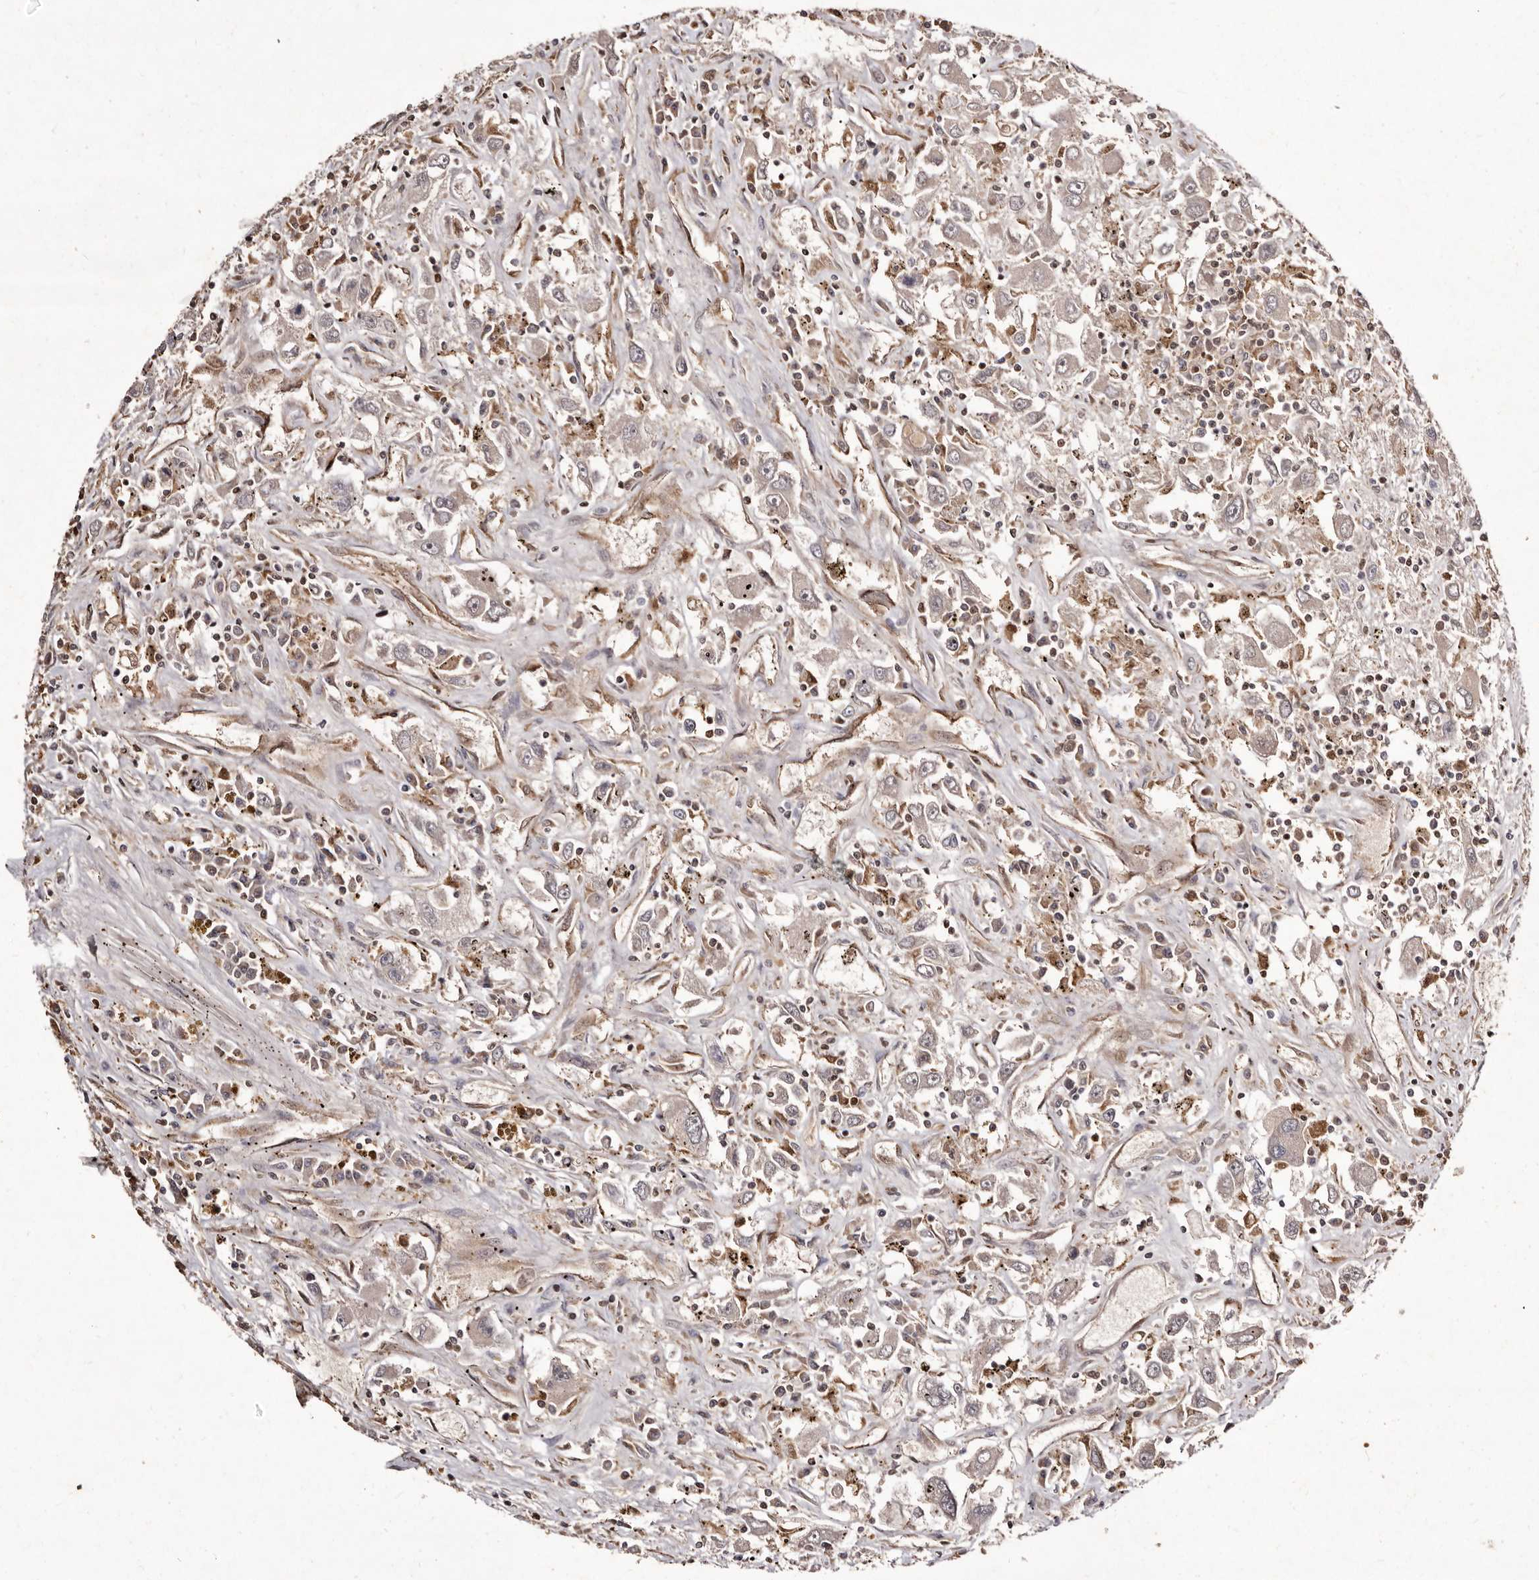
{"staining": {"intensity": "negative", "quantity": "none", "location": "none"}, "tissue": "renal cancer", "cell_type": "Tumor cells", "image_type": "cancer", "snomed": [{"axis": "morphology", "description": "Adenocarcinoma, NOS"}, {"axis": "topography", "description": "Kidney"}], "caption": "This is an immunohistochemistry (IHC) image of human adenocarcinoma (renal). There is no expression in tumor cells.", "gene": "GIMAP4", "patient": {"sex": "female", "age": 52}}